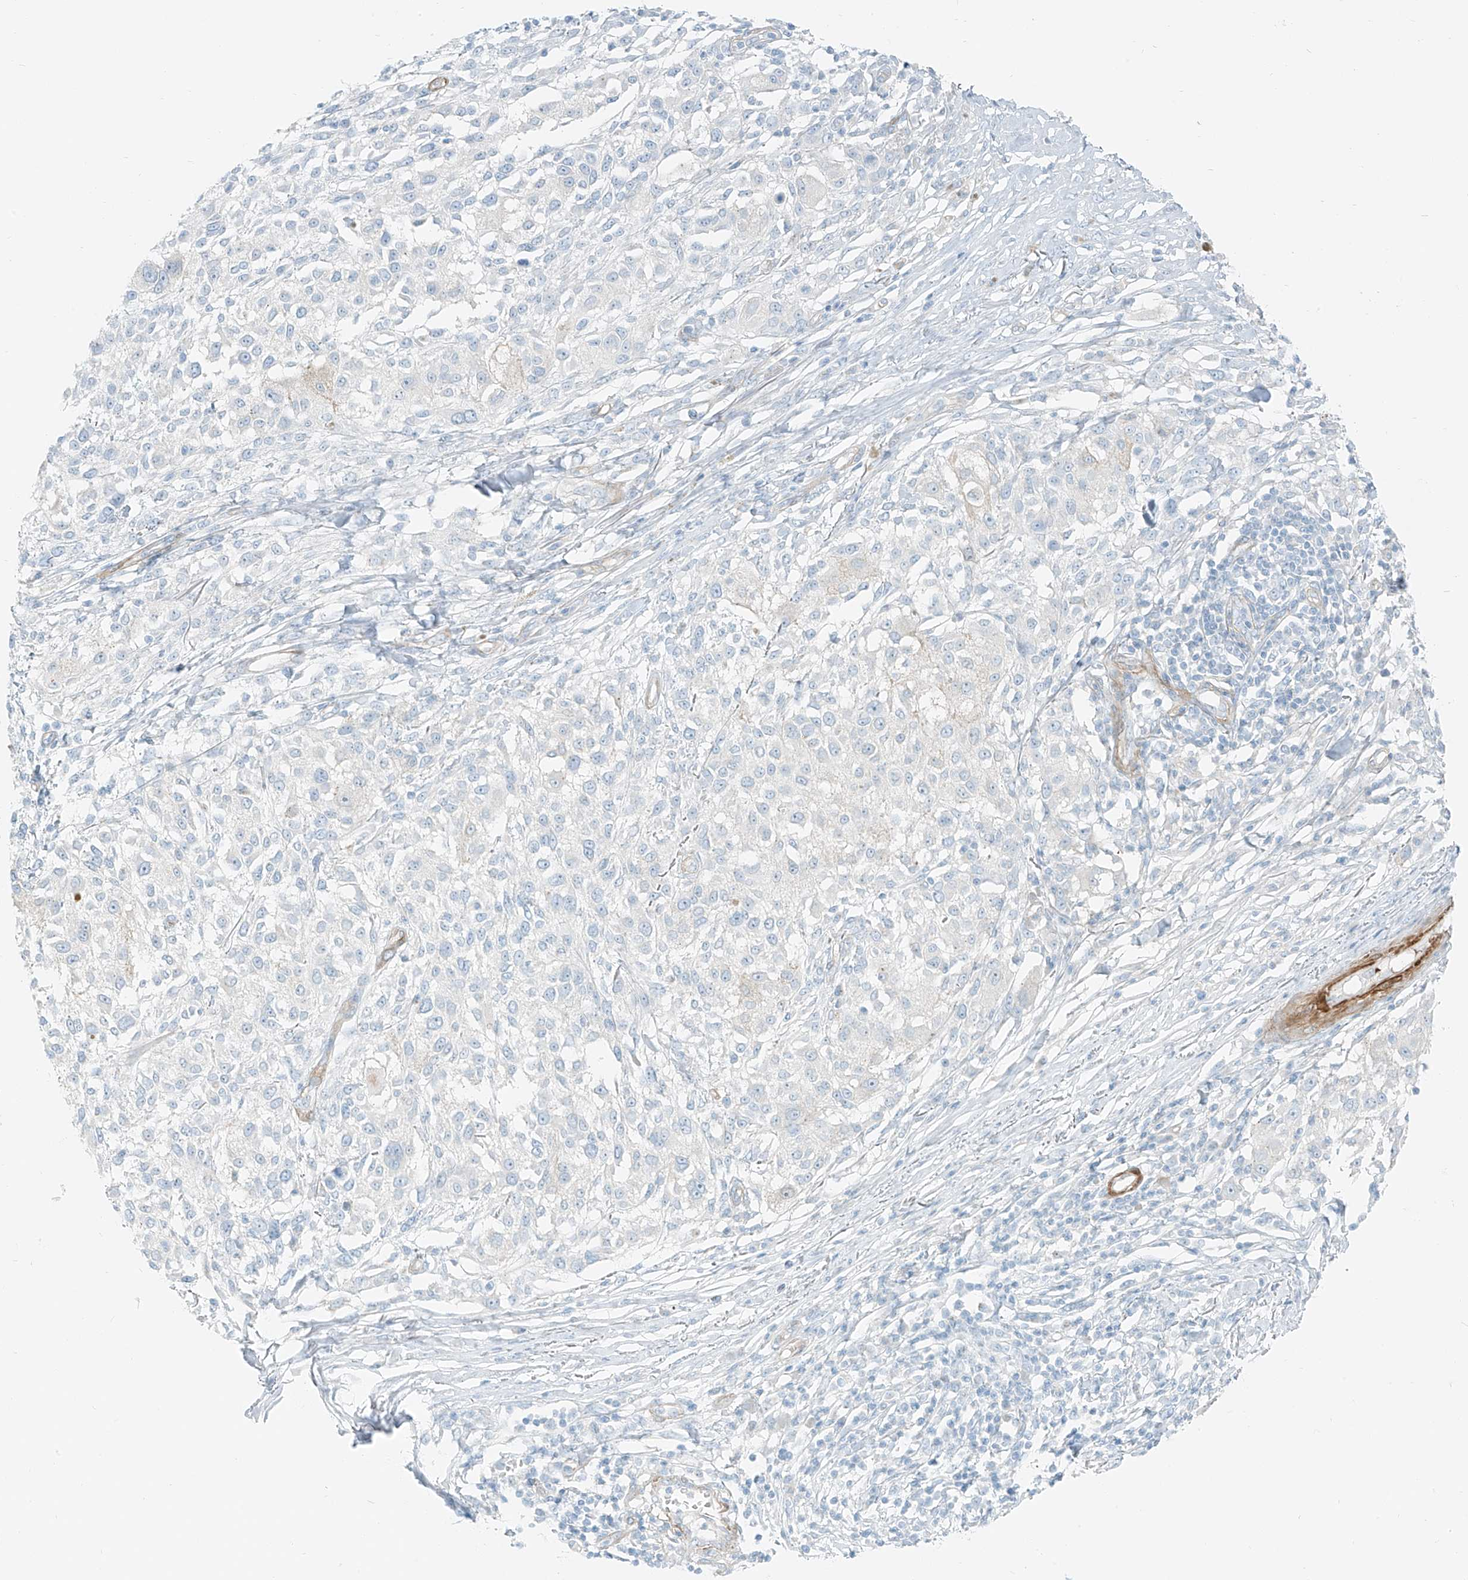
{"staining": {"intensity": "negative", "quantity": "none", "location": "none"}, "tissue": "melanoma", "cell_type": "Tumor cells", "image_type": "cancer", "snomed": [{"axis": "morphology", "description": "Necrosis, NOS"}, {"axis": "morphology", "description": "Malignant melanoma, NOS"}, {"axis": "topography", "description": "Skin"}], "caption": "Tumor cells are negative for protein expression in human malignant melanoma.", "gene": "SMCP", "patient": {"sex": "female", "age": 87}}